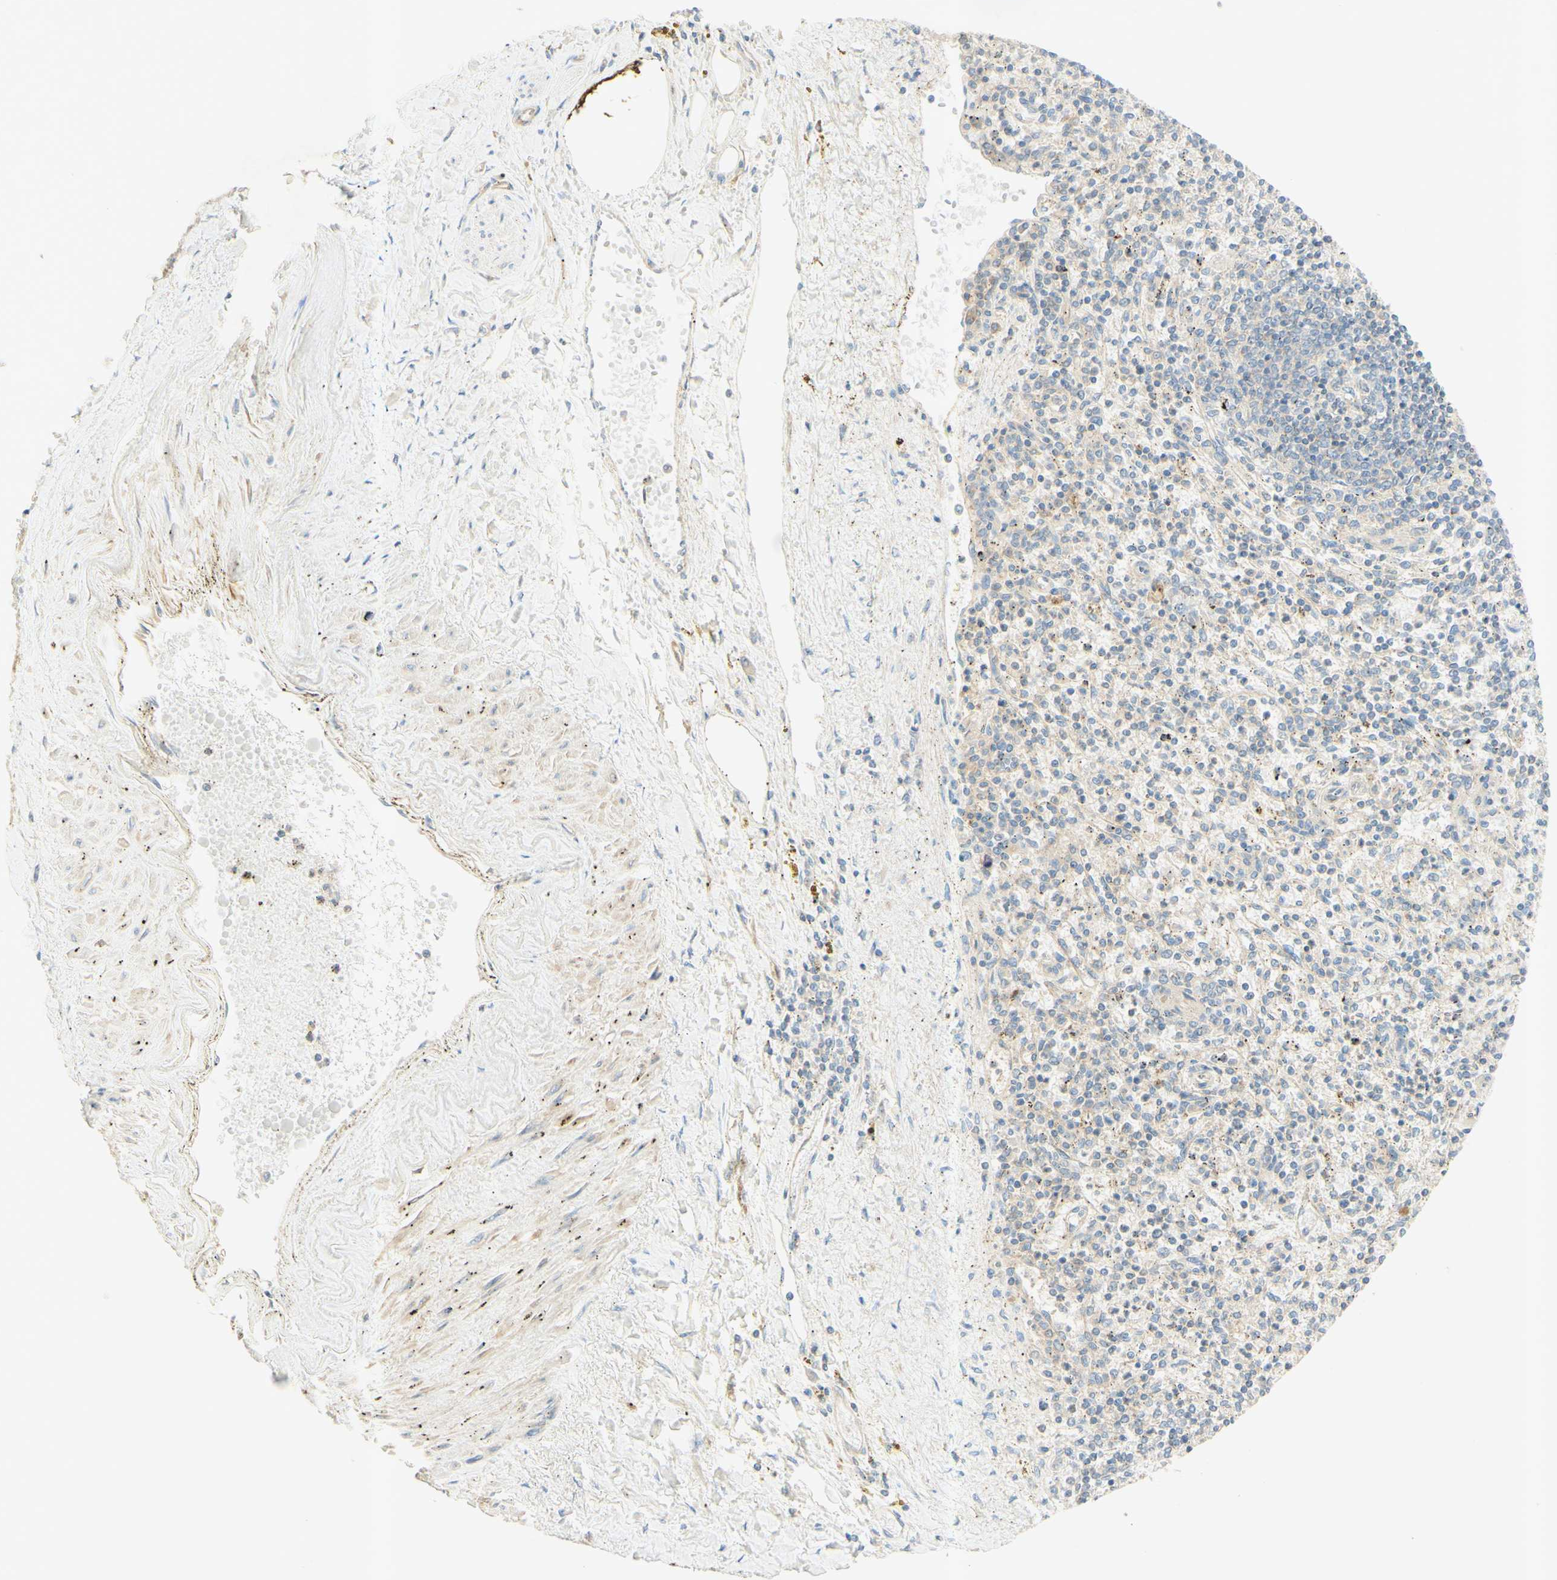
{"staining": {"intensity": "moderate", "quantity": ">75%", "location": "cytoplasmic/membranous"}, "tissue": "spleen", "cell_type": "Cells in red pulp", "image_type": "normal", "snomed": [{"axis": "morphology", "description": "Normal tissue, NOS"}, {"axis": "topography", "description": "Spleen"}], "caption": "Spleen stained with a brown dye displays moderate cytoplasmic/membranous positive expression in approximately >75% of cells in red pulp.", "gene": "IKBKG", "patient": {"sex": "male", "age": 72}}